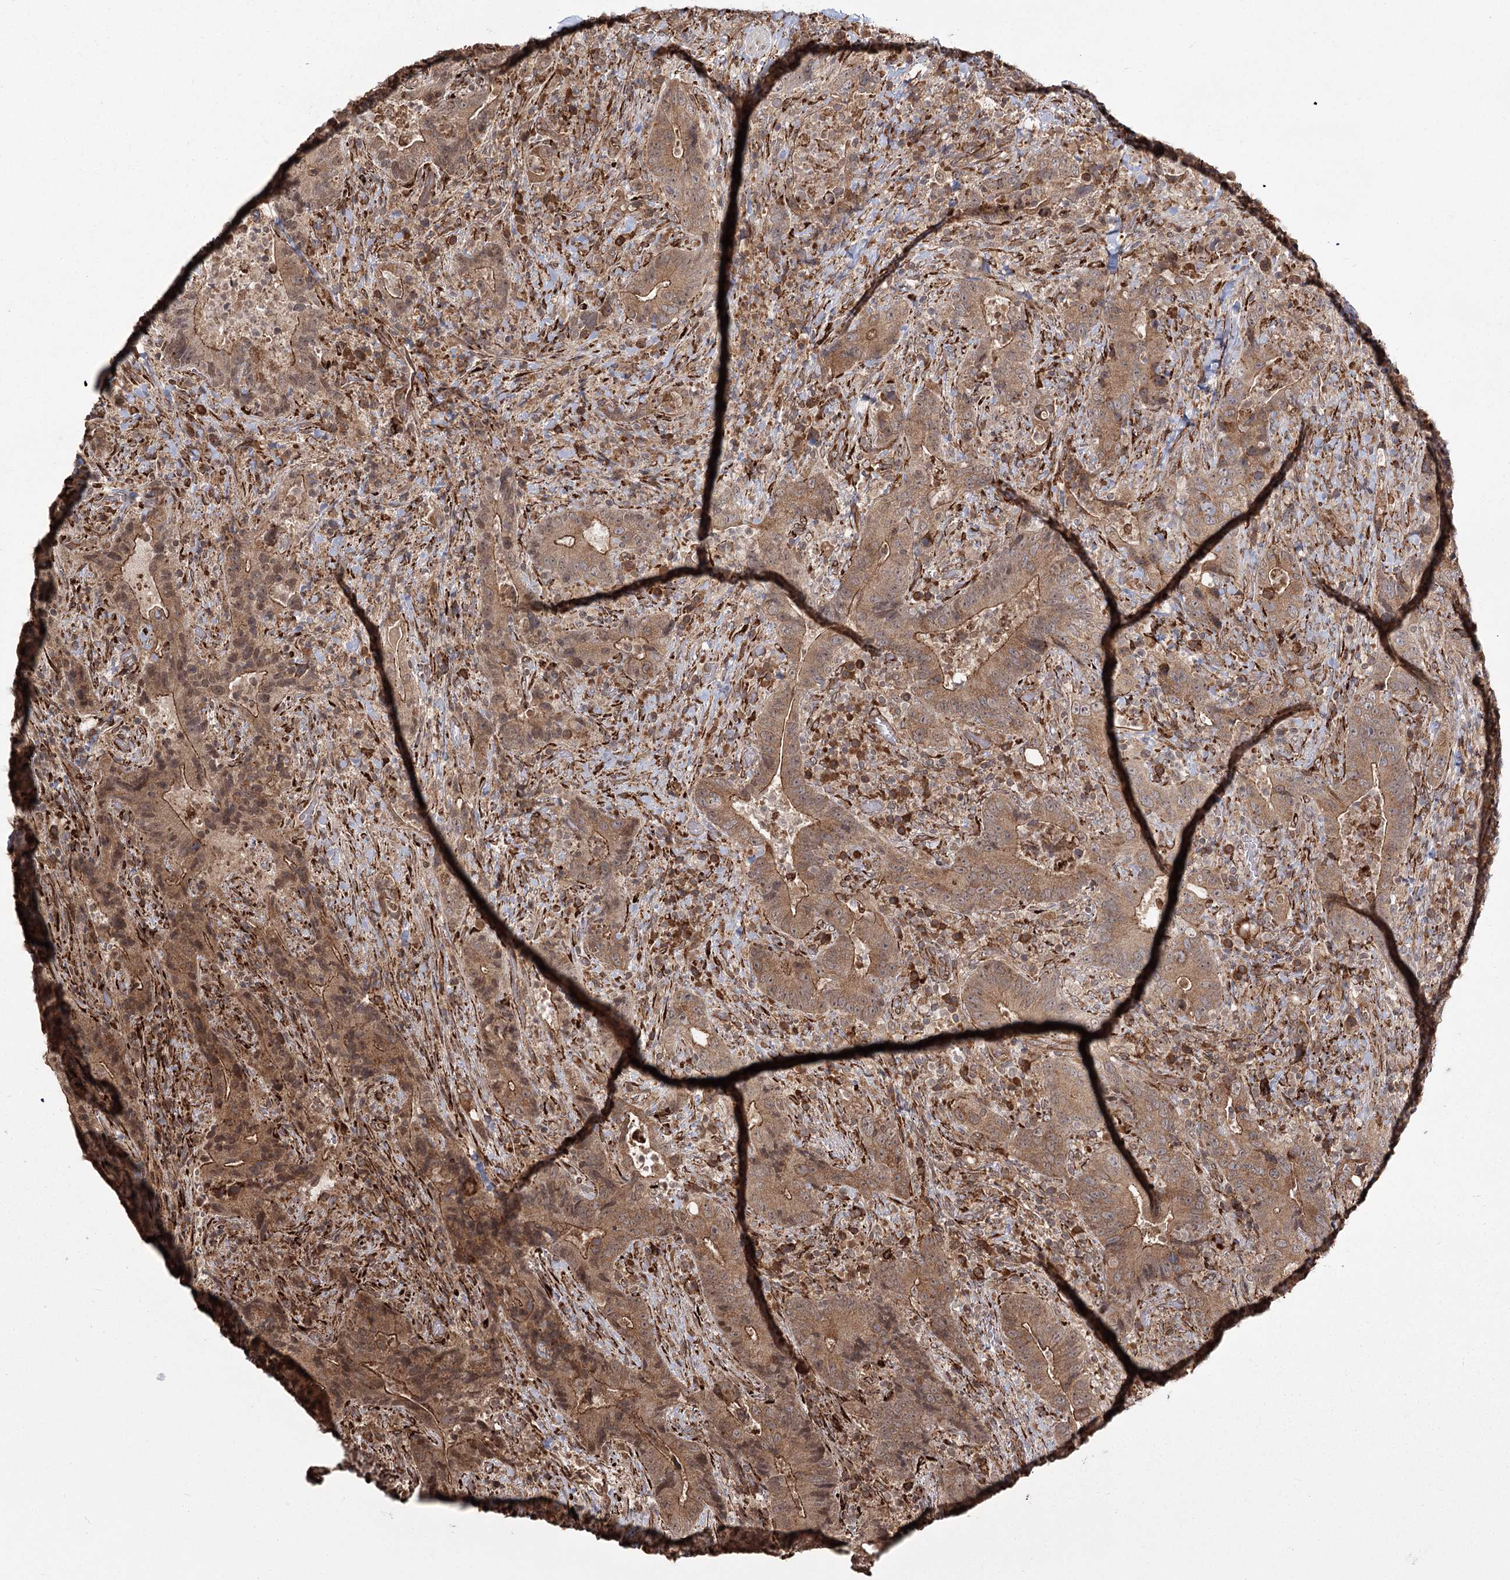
{"staining": {"intensity": "moderate", "quantity": ">75%", "location": "cytoplasmic/membranous"}, "tissue": "colorectal cancer", "cell_type": "Tumor cells", "image_type": "cancer", "snomed": [{"axis": "morphology", "description": "Adenocarcinoma, NOS"}, {"axis": "topography", "description": "Colon"}], "caption": "Colorectal cancer (adenocarcinoma) stained with a protein marker shows moderate staining in tumor cells.", "gene": "FAM13A", "patient": {"sex": "female", "age": 75}}